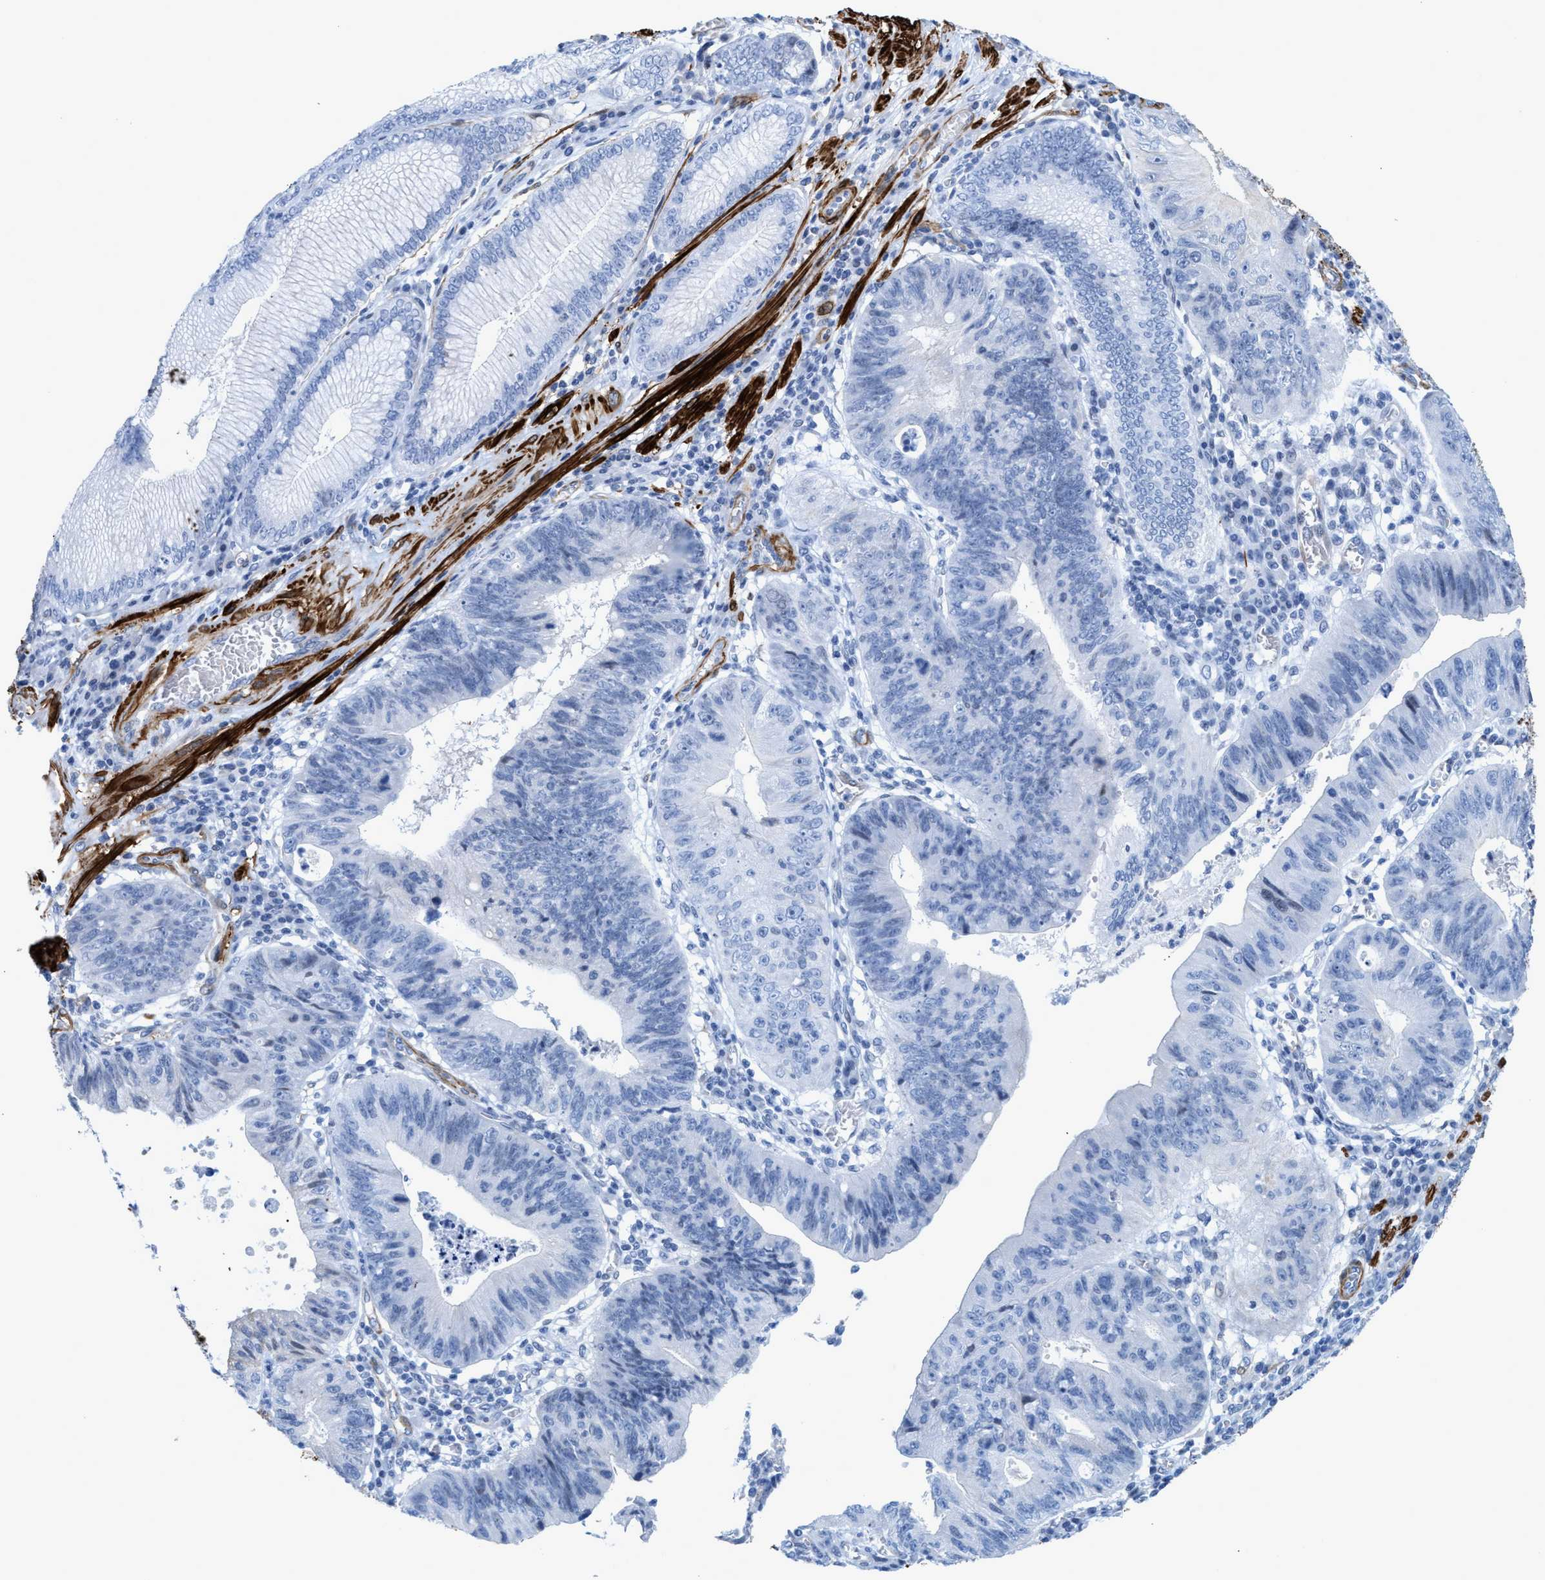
{"staining": {"intensity": "negative", "quantity": "none", "location": "none"}, "tissue": "stomach cancer", "cell_type": "Tumor cells", "image_type": "cancer", "snomed": [{"axis": "morphology", "description": "Adenocarcinoma, NOS"}, {"axis": "topography", "description": "Stomach"}], "caption": "Stomach cancer (adenocarcinoma) was stained to show a protein in brown. There is no significant expression in tumor cells.", "gene": "TAGLN", "patient": {"sex": "male", "age": 59}}